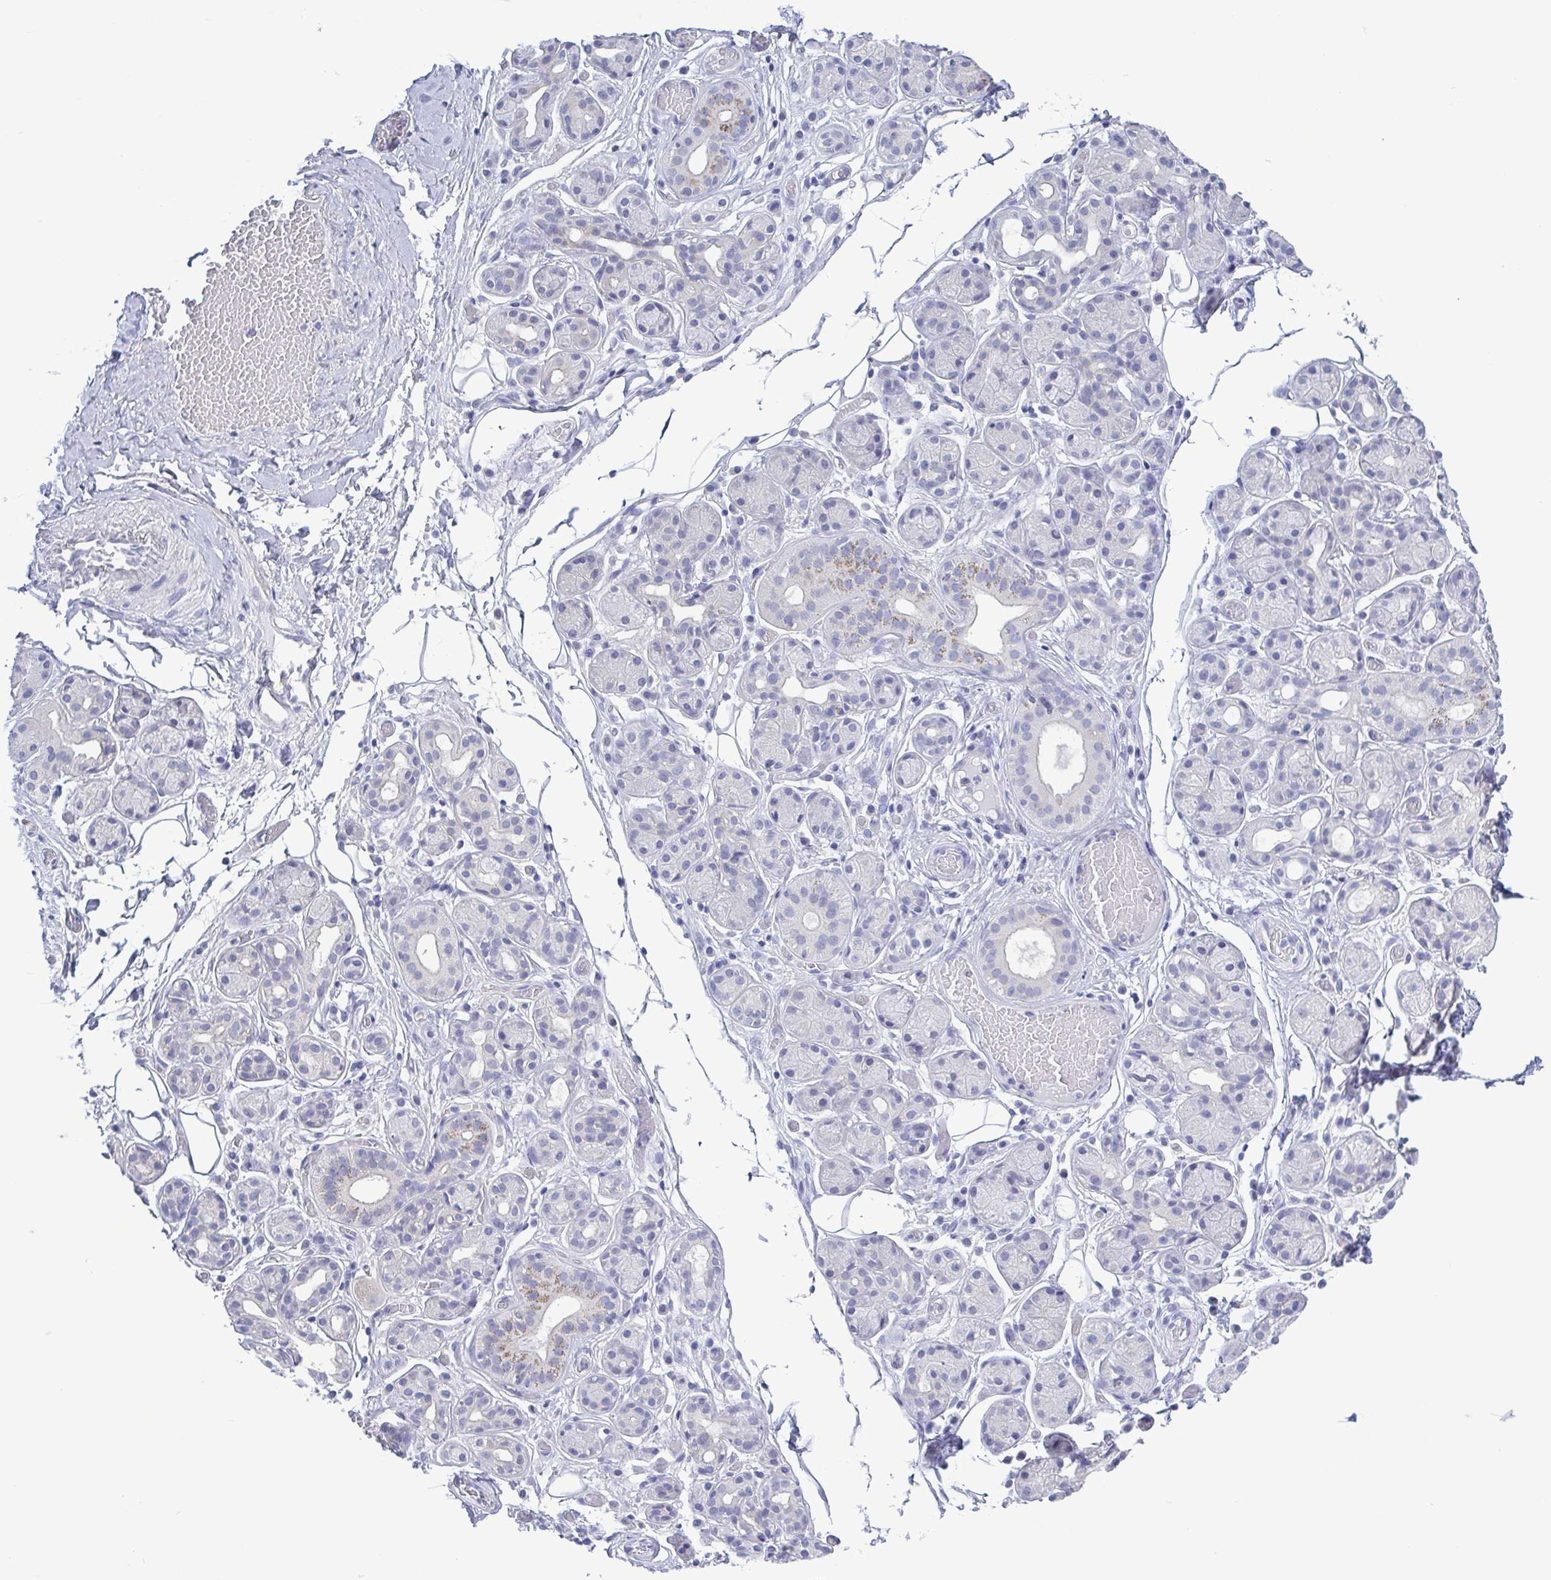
{"staining": {"intensity": "weak", "quantity": "<25%", "location": "cytoplasmic/membranous"}, "tissue": "salivary gland", "cell_type": "Glandular cells", "image_type": "normal", "snomed": [{"axis": "morphology", "description": "Normal tissue, NOS"}, {"axis": "topography", "description": "Salivary gland"}, {"axis": "topography", "description": "Peripheral nerve tissue"}], "caption": "This micrograph is of normal salivary gland stained with IHC to label a protein in brown with the nuclei are counter-stained blue. There is no expression in glandular cells.", "gene": "TEX12", "patient": {"sex": "male", "age": 71}}